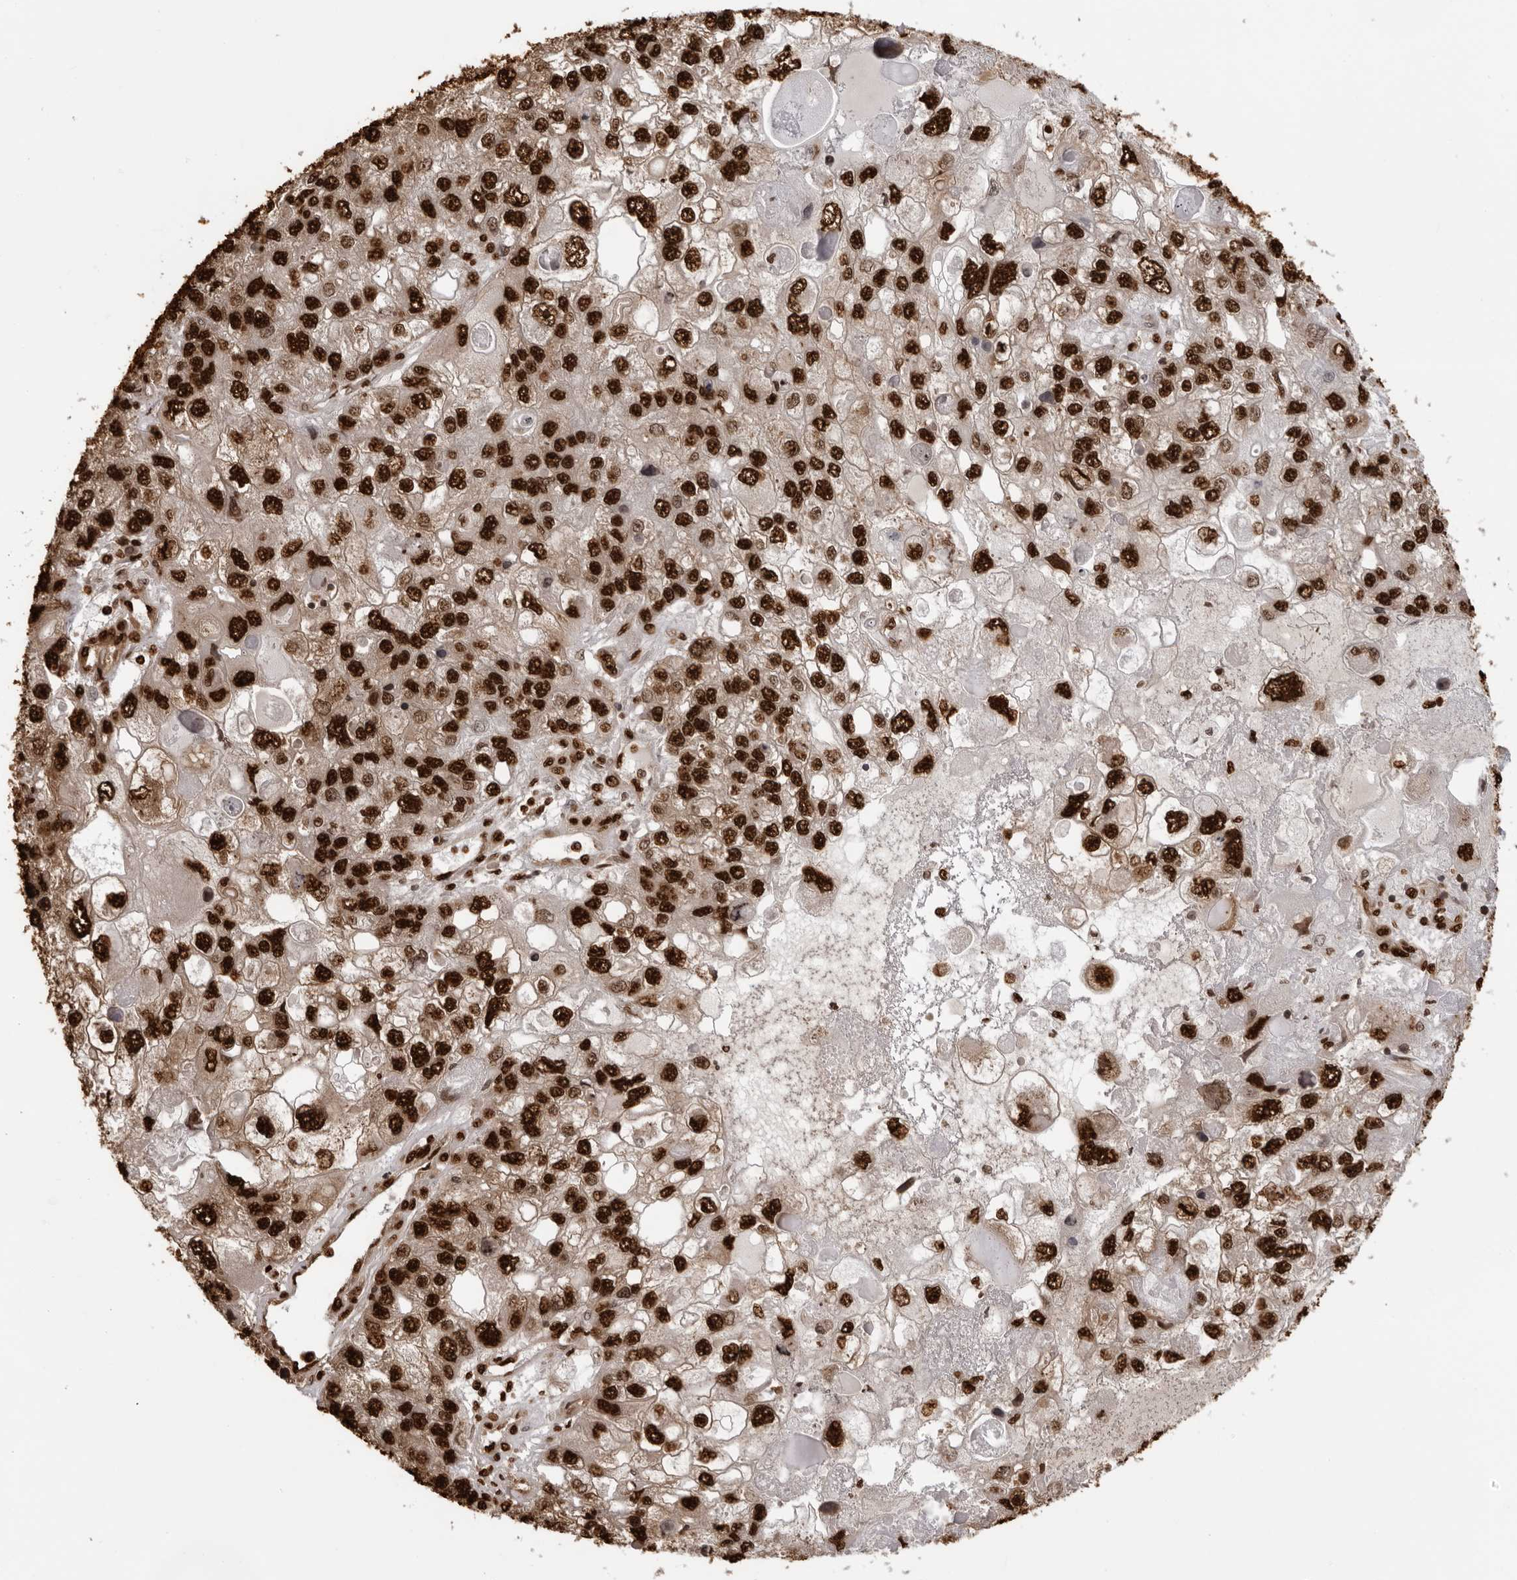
{"staining": {"intensity": "strong", "quantity": ">75%", "location": "nuclear"}, "tissue": "endometrial cancer", "cell_type": "Tumor cells", "image_type": "cancer", "snomed": [{"axis": "morphology", "description": "Adenocarcinoma, NOS"}, {"axis": "topography", "description": "Endometrium"}], "caption": "Brown immunohistochemical staining in human adenocarcinoma (endometrial) displays strong nuclear positivity in approximately >75% of tumor cells. (IHC, brightfield microscopy, high magnification).", "gene": "ZFP91", "patient": {"sex": "female", "age": 49}}